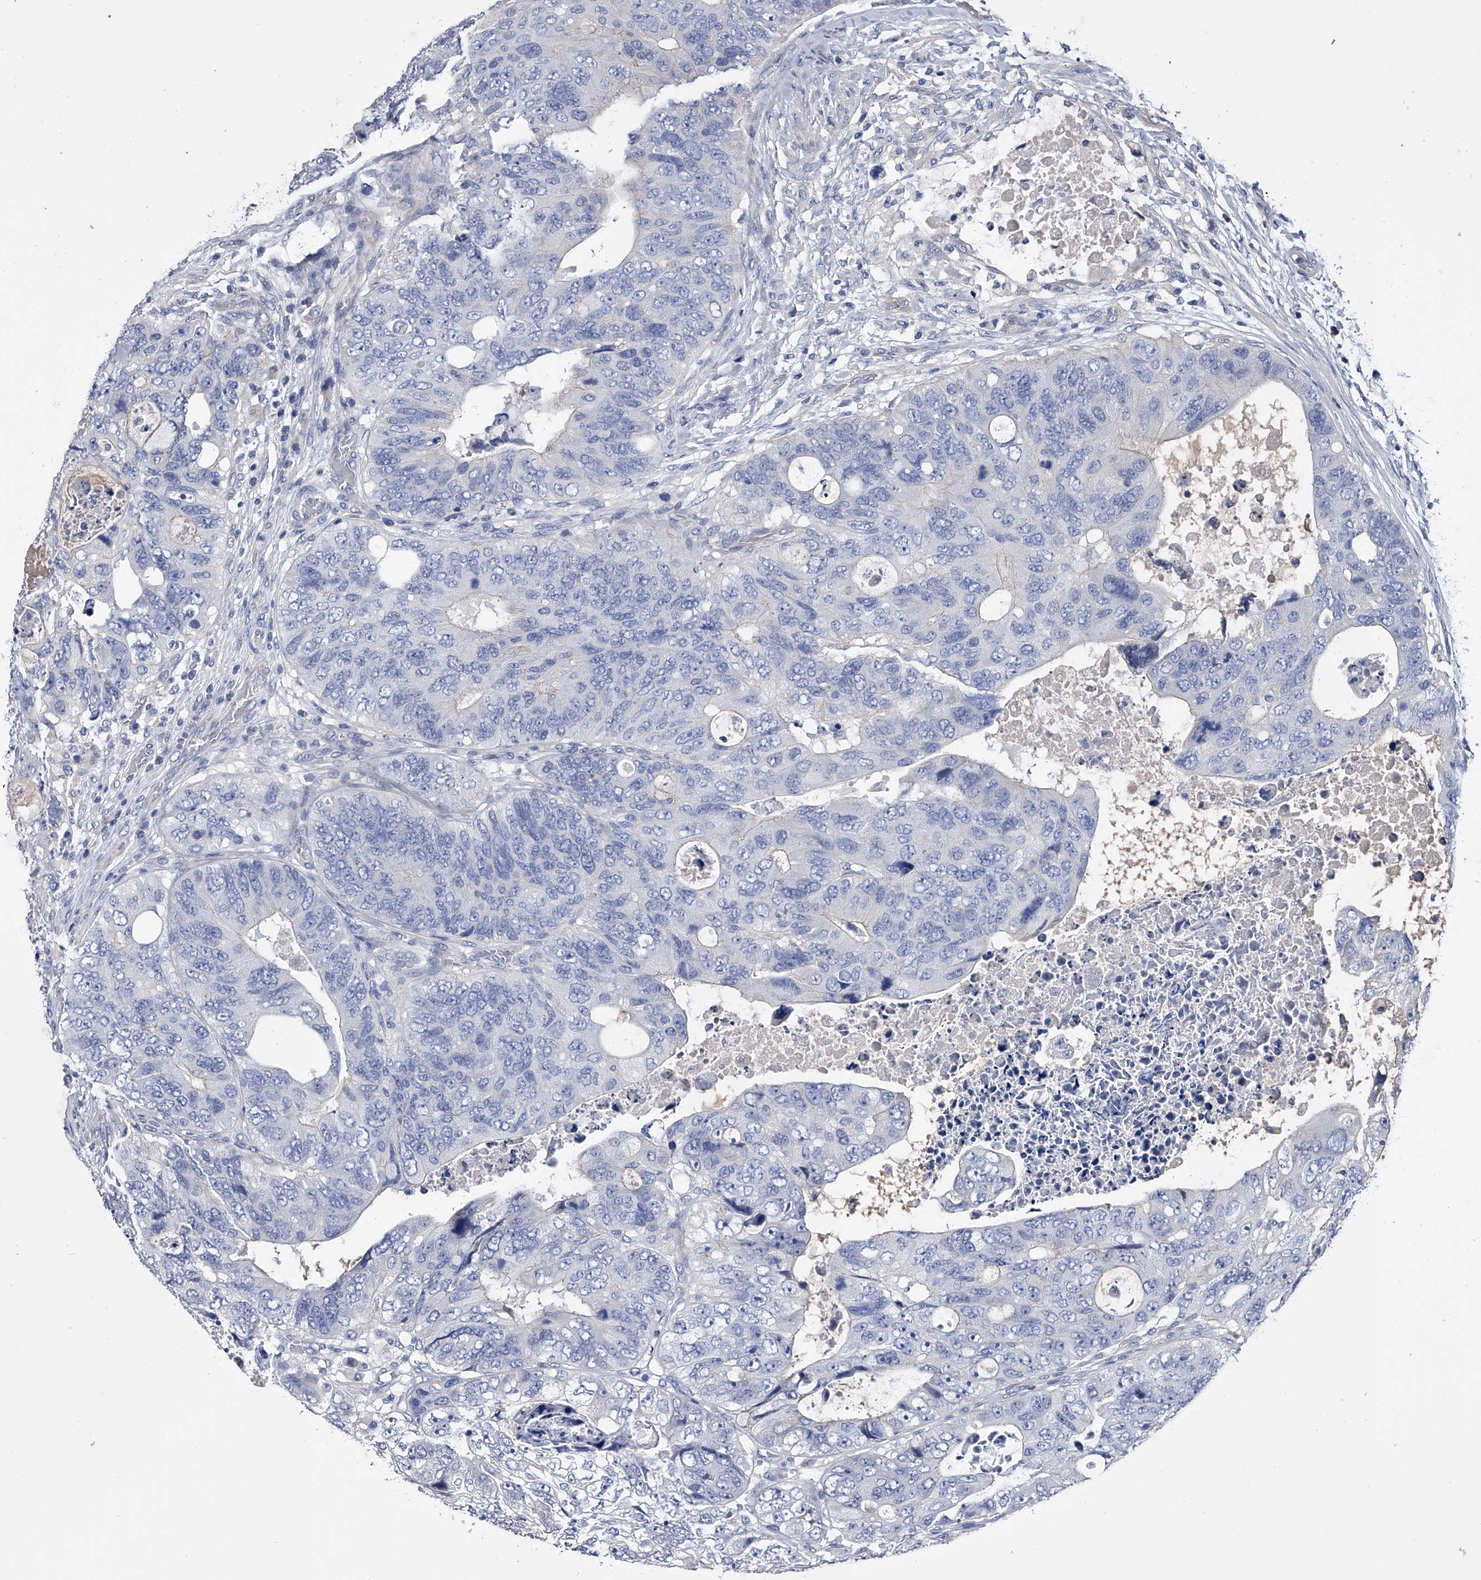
{"staining": {"intensity": "negative", "quantity": "none", "location": "none"}, "tissue": "colorectal cancer", "cell_type": "Tumor cells", "image_type": "cancer", "snomed": [{"axis": "morphology", "description": "Adenocarcinoma, NOS"}, {"axis": "topography", "description": "Rectum"}], "caption": "A photomicrograph of human colorectal adenocarcinoma is negative for staining in tumor cells.", "gene": "EFCAB7", "patient": {"sex": "male", "age": 59}}